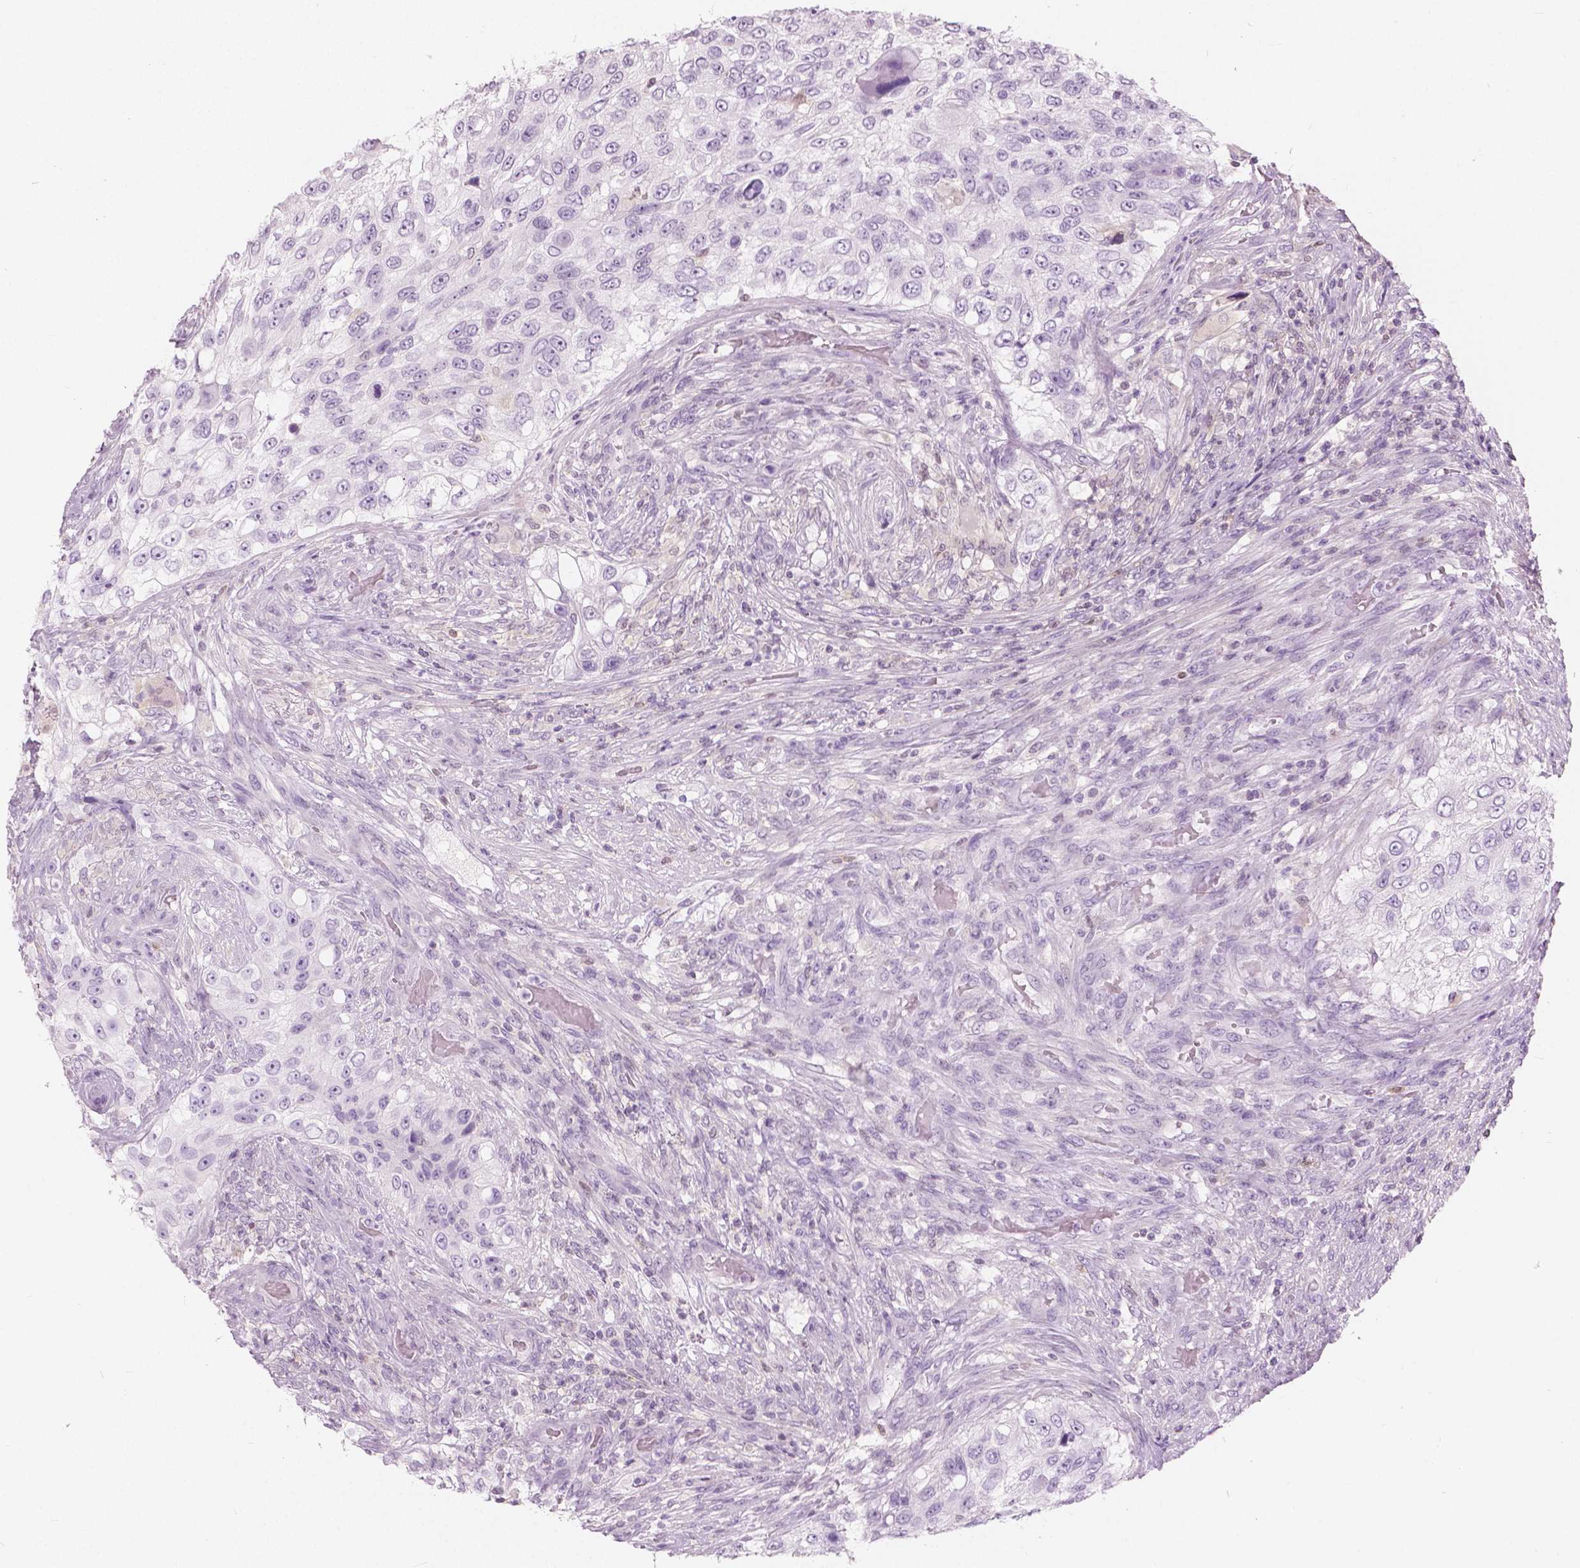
{"staining": {"intensity": "negative", "quantity": "none", "location": "none"}, "tissue": "urothelial cancer", "cell_type": "Tumor cells", "image_type": "cancer", "snomed": [{"axis": "morphology", "description": "Urothelial carcinoma, High grade"}, {"axis": "topography", "description": "Urinary bladder"}], "caption": "Urothelial carcinoma (high-grade) was stained to show a protein in brown. There is no significant staining in tumor cells.", "gene": "GALM", "patient": {"sex": "female", "age": 60}}